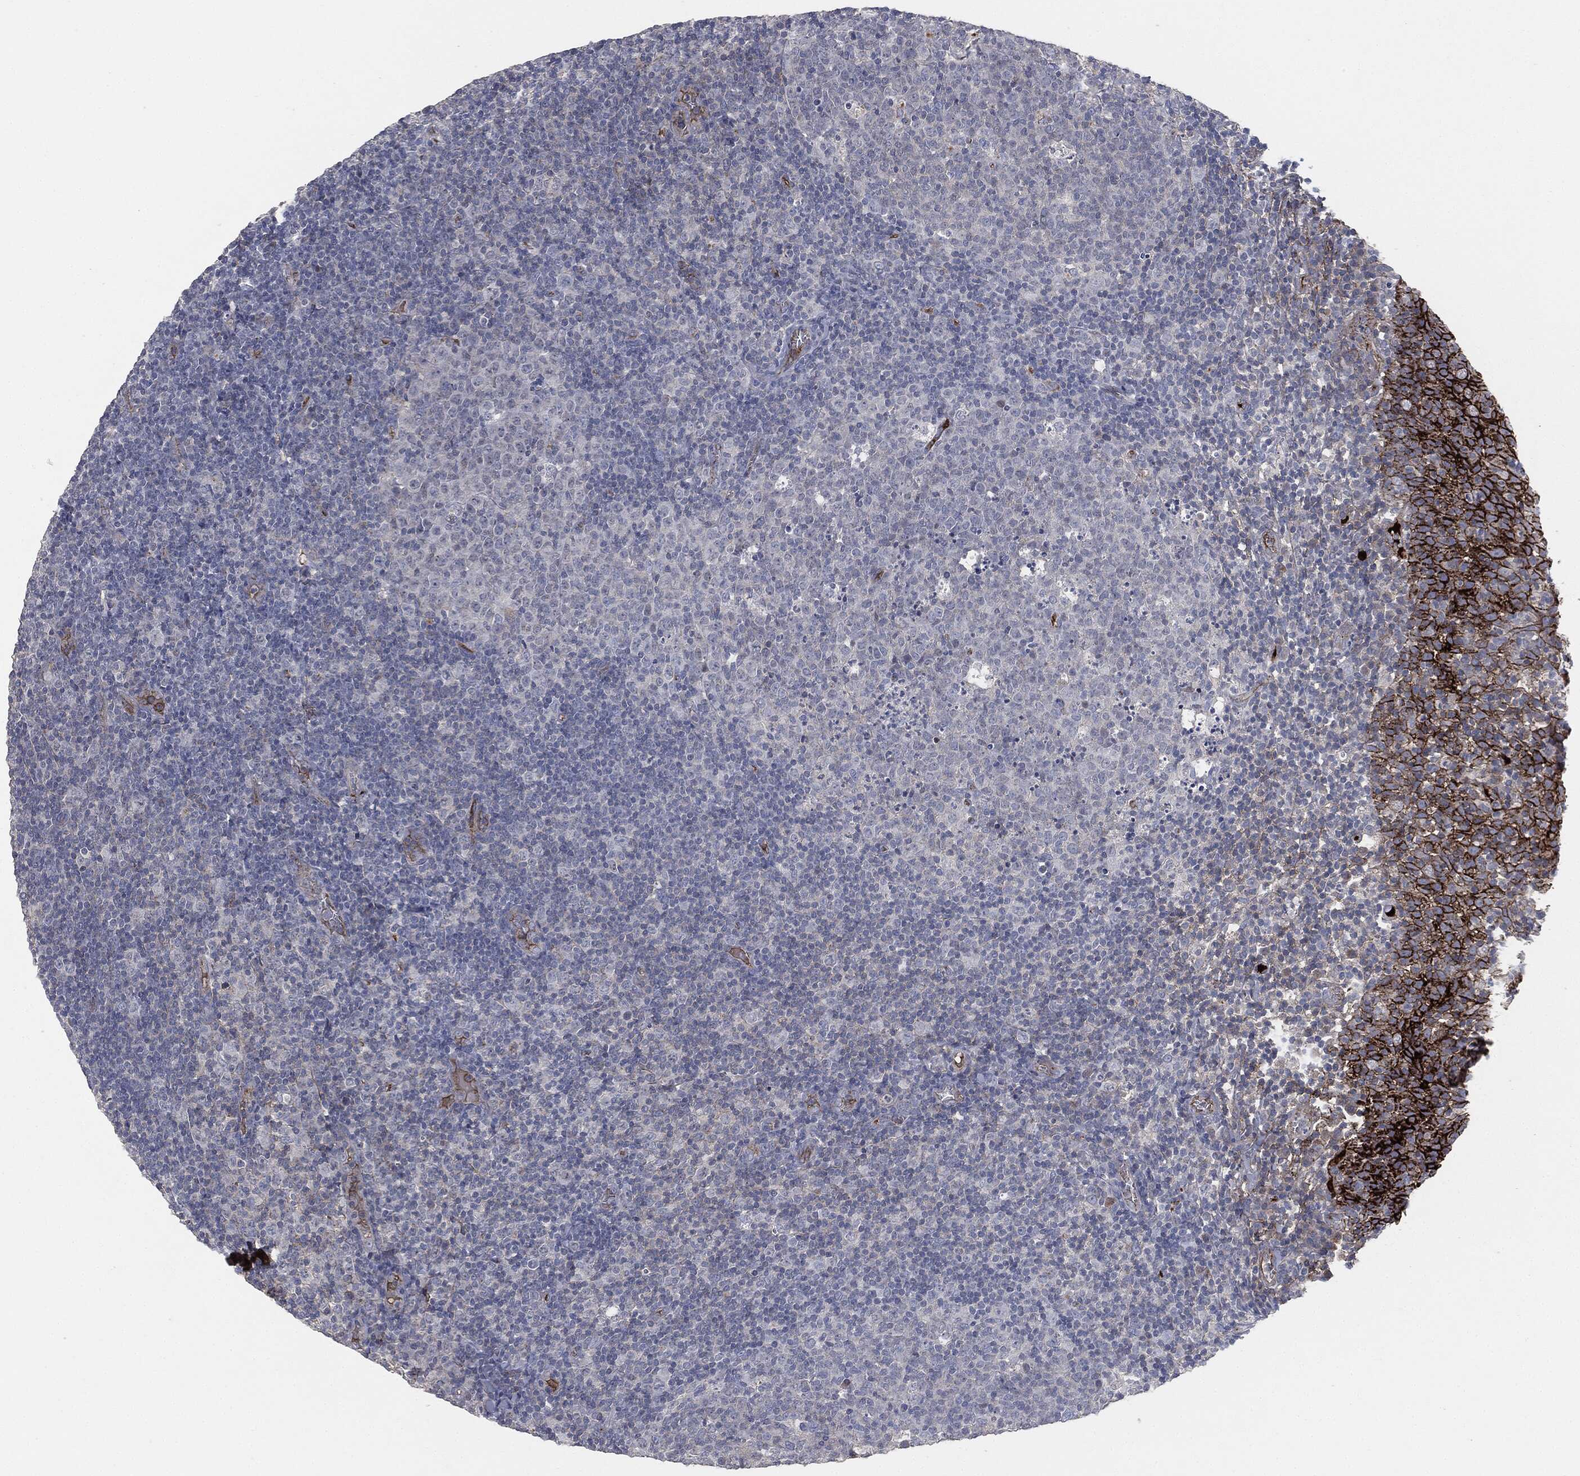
{"staining": {"intensity": "negative", "quantity": "none", "location": "none"}, "tissue": "tonsil", "cell_type": "Germinal center cells", "image_type": "normal", "snomed": [{"axis": "morphology", "description": "Normal tissue, NOS"}, {"axis": "topography", "description": "Tonsil"}], "caption": "High magnification brightfield microscopy of unremarkable tonsil stained with DAB (brown) and counterstained with hematoxylin (blue): germinal center cells show no significant staining.", "gene": "APOB", "patient": {"sex": "female", "age": 5}}